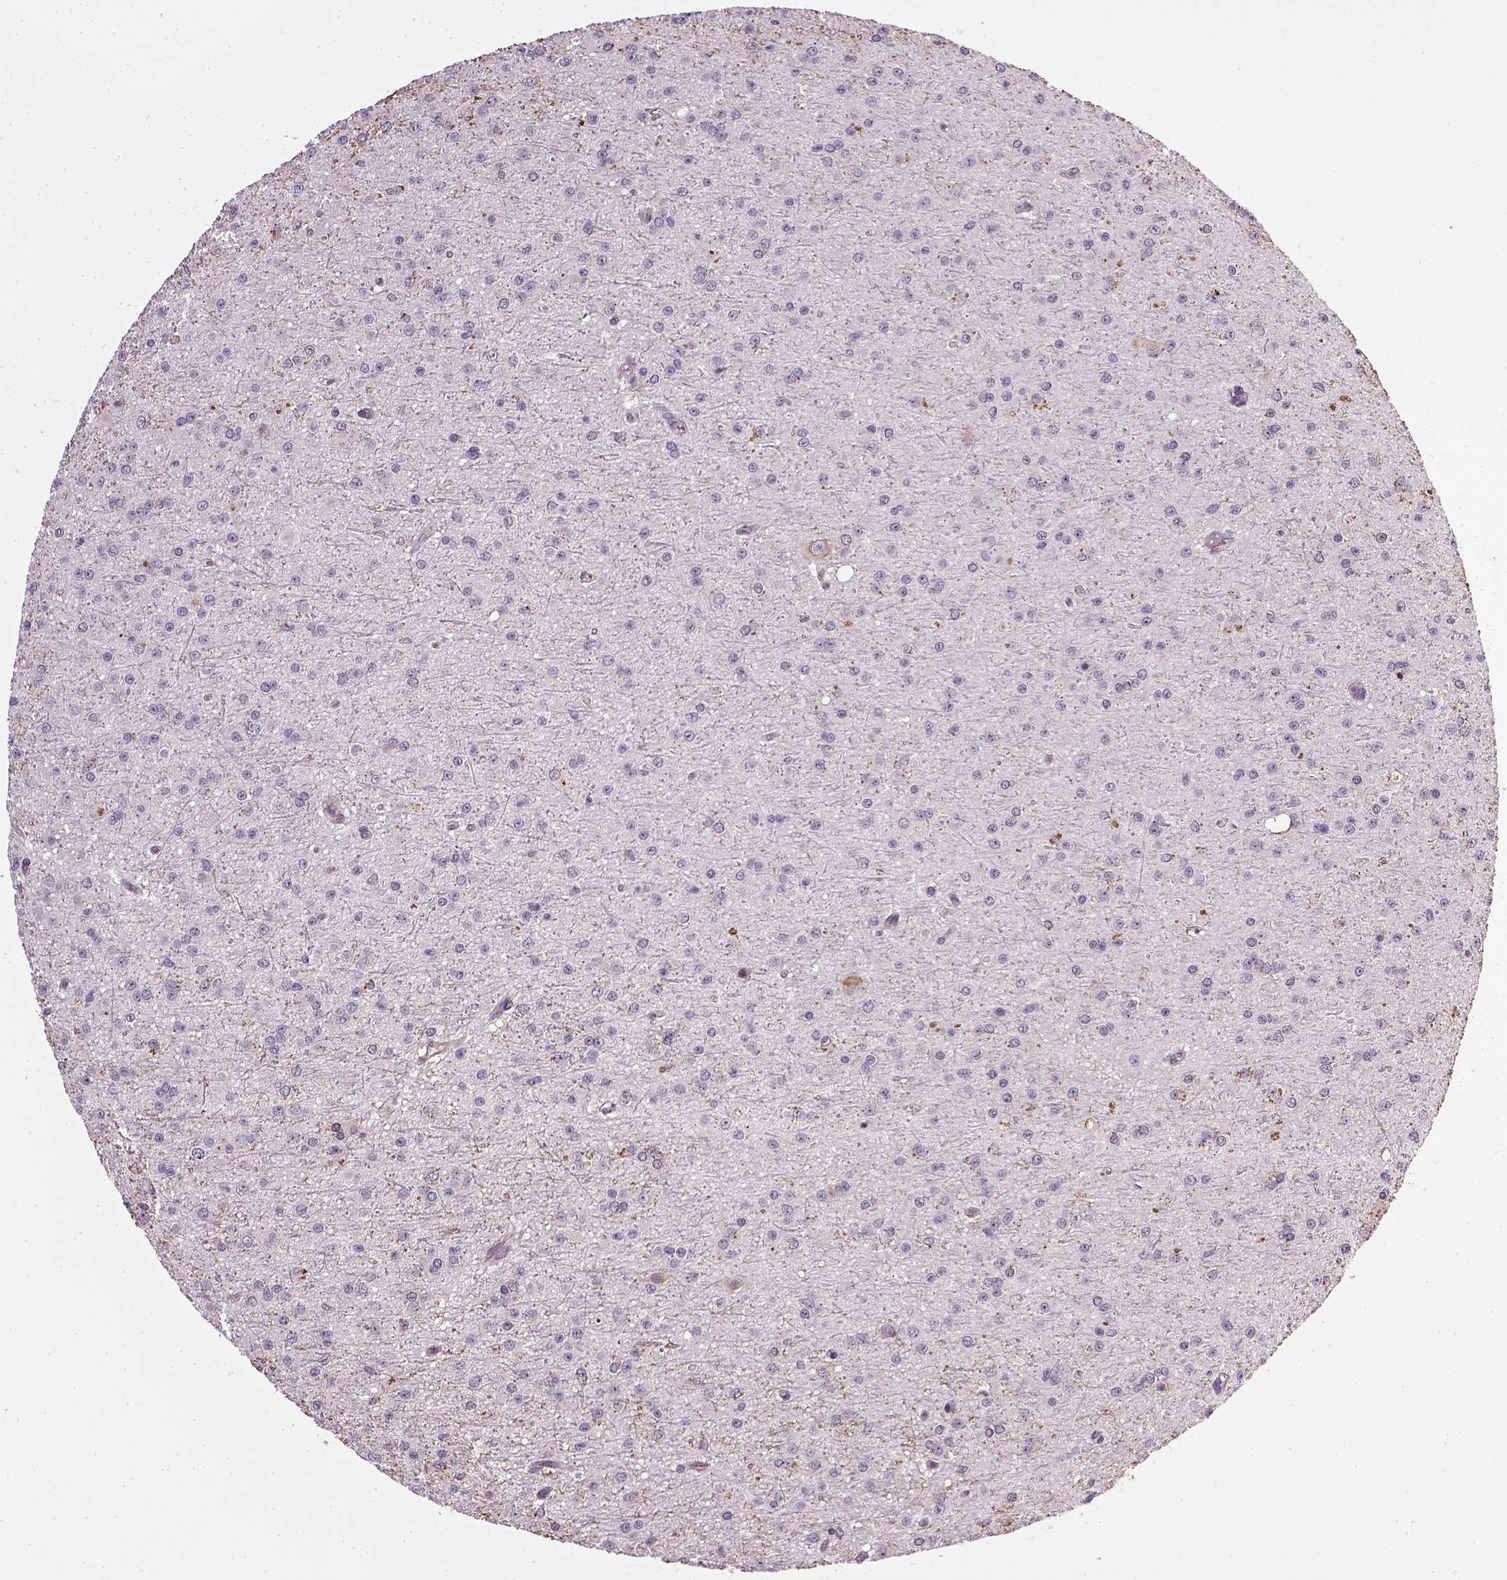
{"staining": {"intensity": "negative", "quantity": "none", "location": "none"}, "tissue": "glioma", "cell_type": "Tumor cells", "image_type": "cancer", "snomed": [{"axis": "morphology", "description": "Glioma, malignant, Low grade"}, {"axis": "topography", "description": "Brain"}], "caption": "The image displays no significant positivity in tumor cells of low-grade glioma (malignant).", "gene": "TPRG1", "patient": {"sex": "male", "age": 27}}